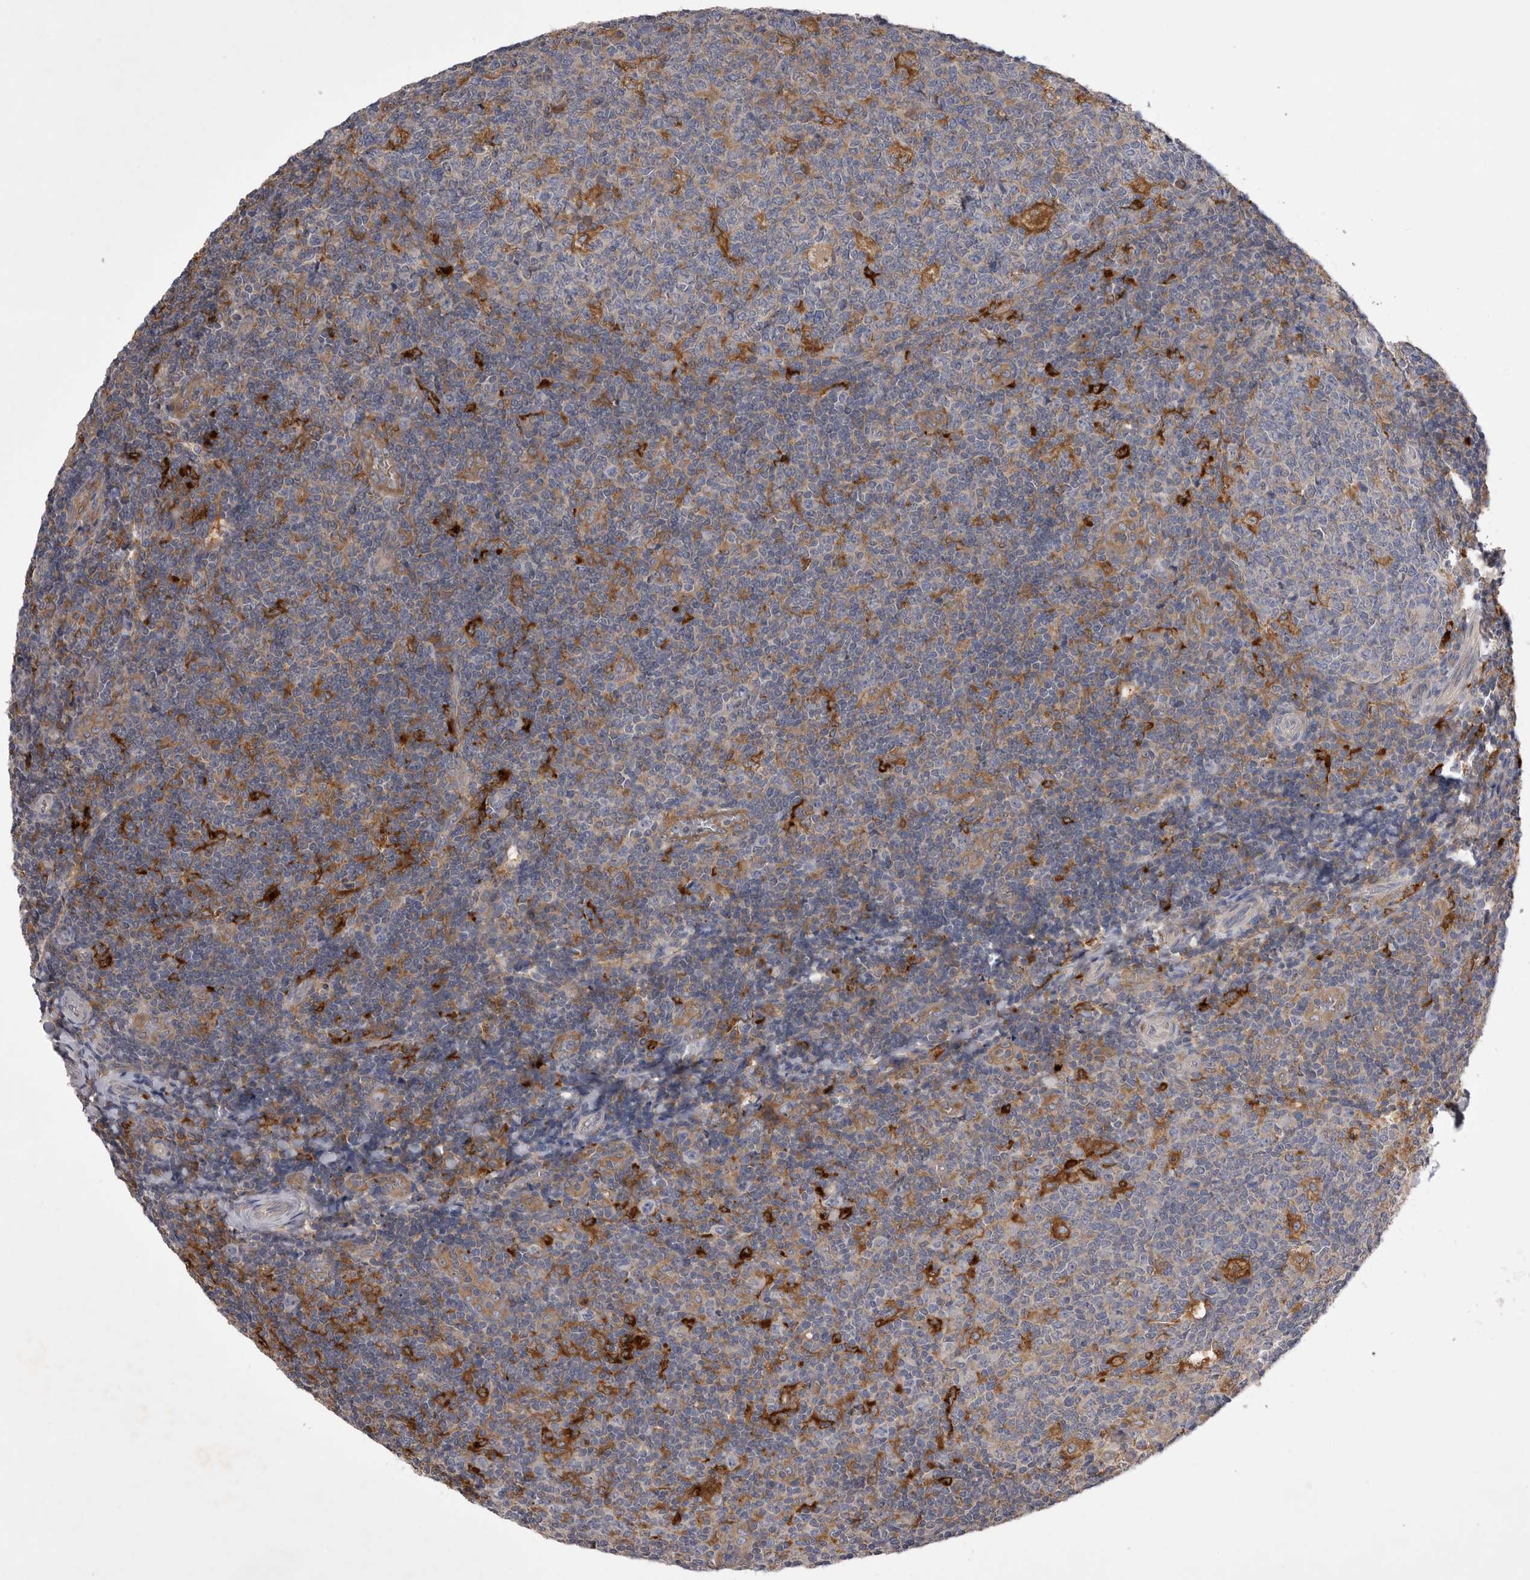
{"staining": {"intensity": "moderate", "quantity": "<25%", "location": "cytoplasmic/membranous"}, "tissue": "tonsil", "cell_type": "Germinal center cells", "image_type": "normal", "snomed": [{"axis": "morphology", "description": "Normal tissue, NOS"}, {"axis": "topography", "description": "Tonsil"}], "caption": "Moderate cytoplasmic/membranous expression is present in approximately <25% of germinal center cells in benign tonsil. The staining was performed using DAB, with brown indicating positive protein expression. Nuclei are stained blue with hematoxylin.", "gene": "VAC14", "patient": {"sex": "female", "age": 19}}